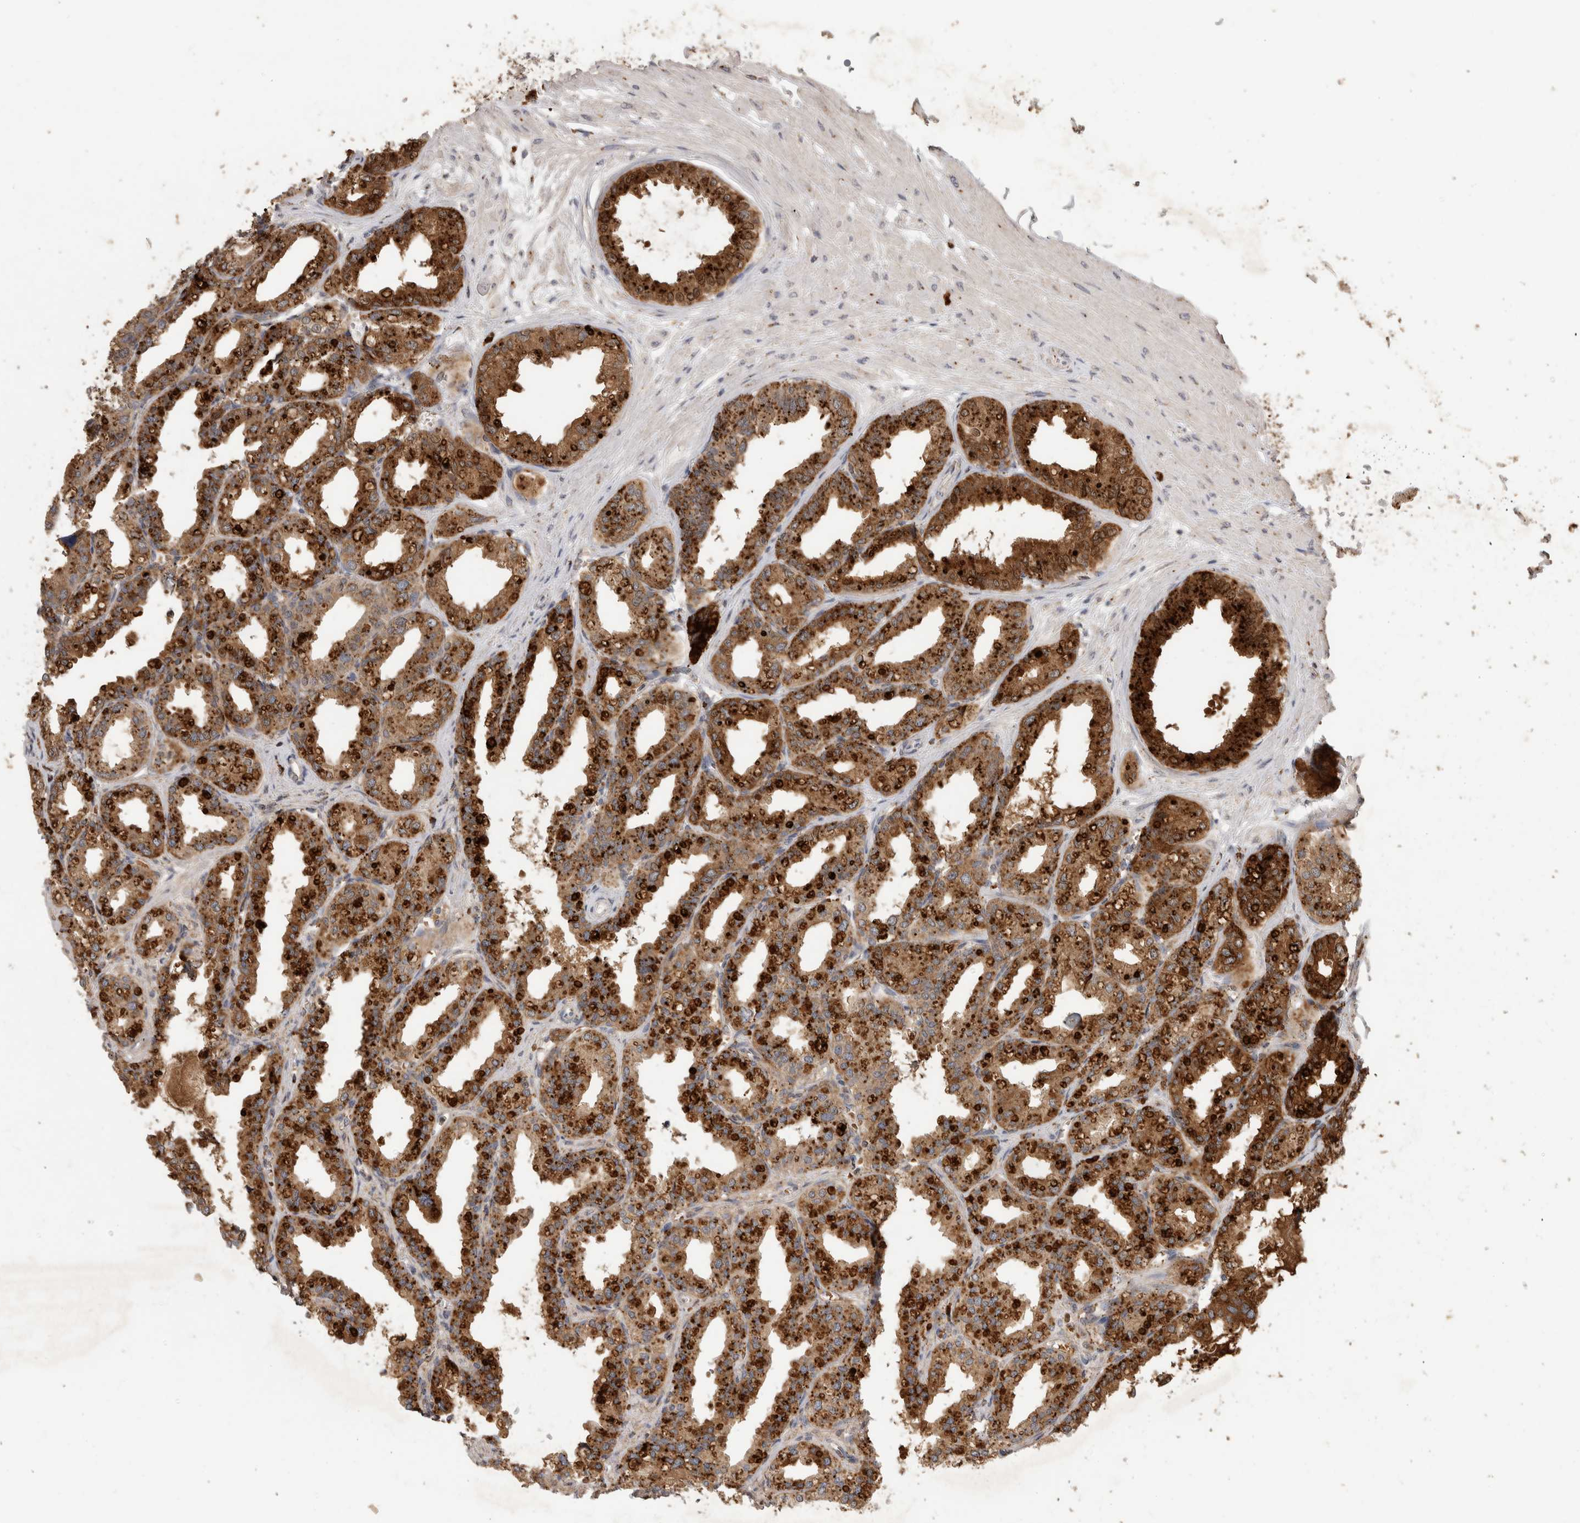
{"staining": {"intensity": "strong", "quantity": ">75%", "location": "cytoplasmic/membranous,nuclear"}, "tissue": "seminal vesicle", "cell_type": "Glandular cells", "image_type": "normal", "snomed": [{"axis": "morphology", "description": "Normal tissue, NOS"}, {"axis": "topography", "description": "Prostate"}, {"axis": "topography", "description": "Seminal veicle"}], "caption": "Protein staining of benign seminal vesicle displays strong cytoplasmic/membranous,nuclear positivity in approximately >75% of glandular cells. Nuclei are stained in blue.", "gene": "ARSA", "patient": {"sex": "male", "age": 51}}